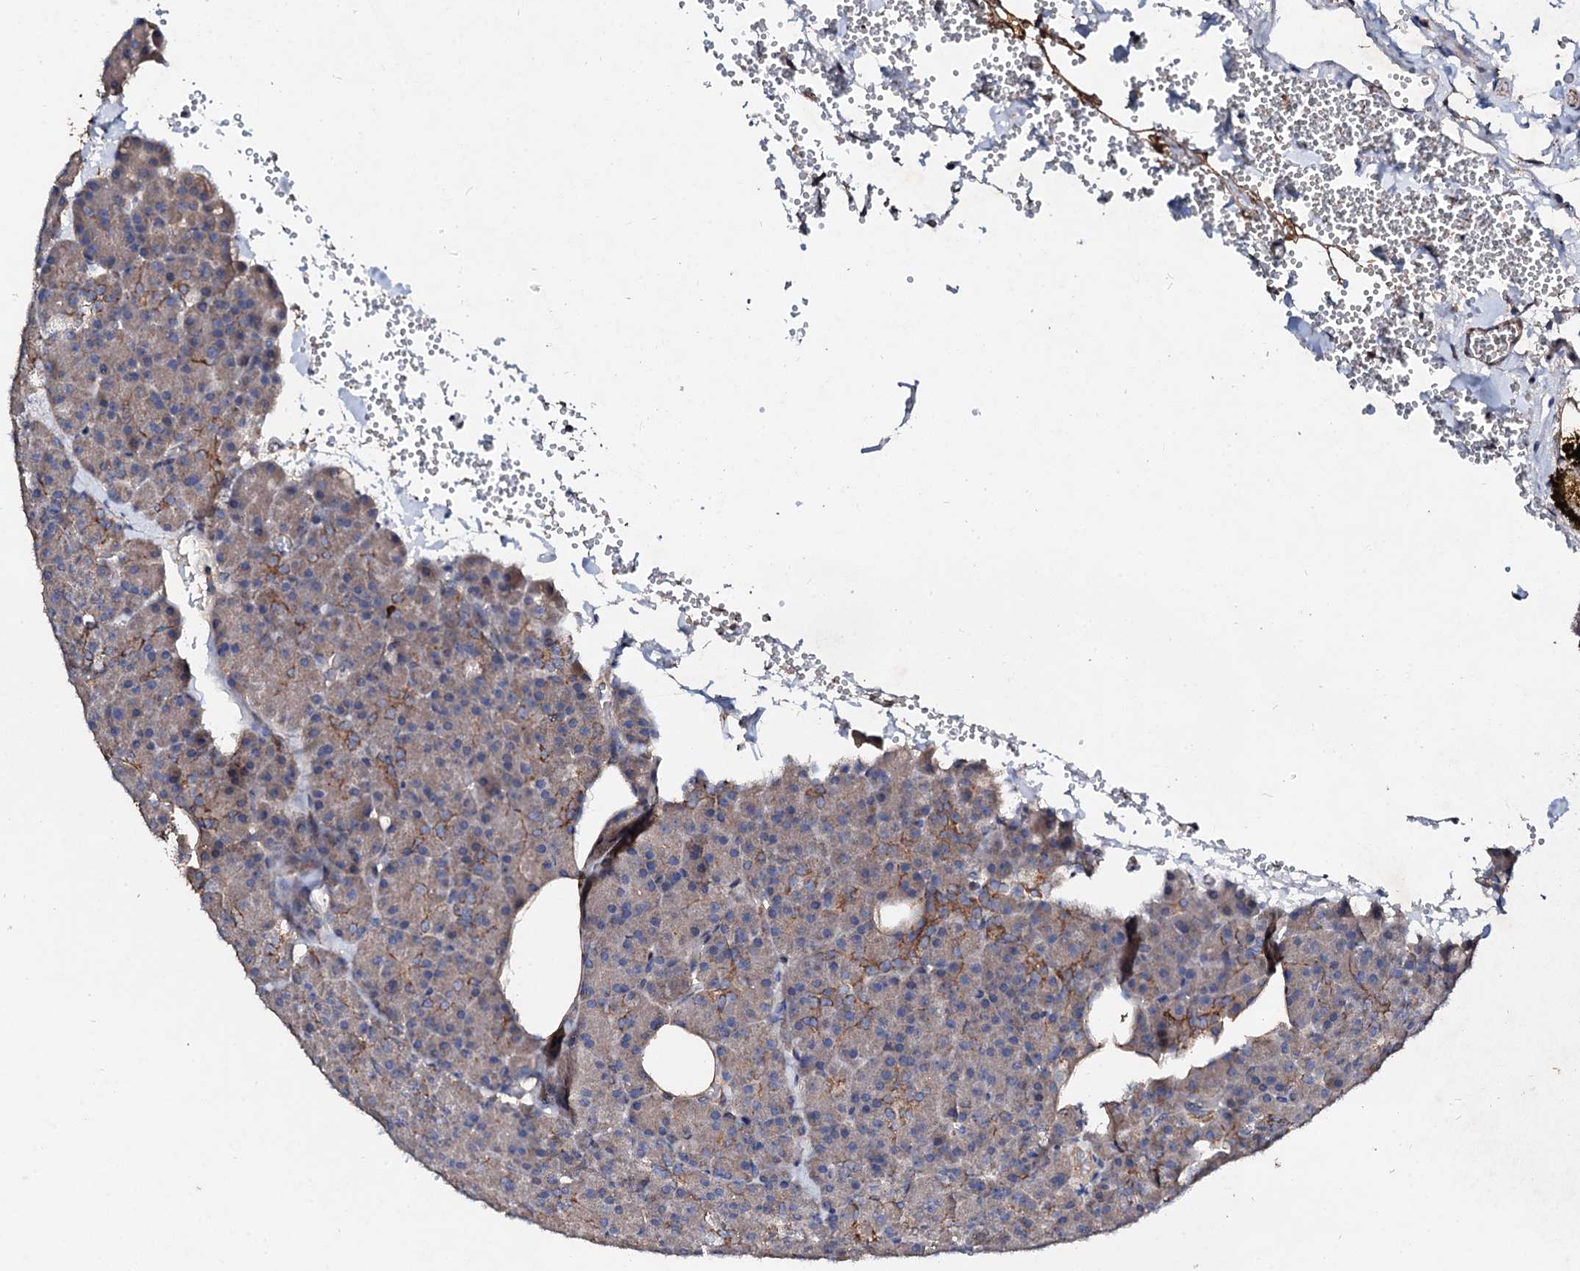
{"staining": {"intensity": "moderate", "quantity": "25%-75%", "location": "cytoplasmic/membranous"}, "tissue": "pancreas", "cell_type": "Exocrine glandular cells", "image_type": "normal", "snomed": [{"axis": "morphology", "description": "Normal tissue, NOS"}, {"axis": "morphology", "description": "Carcinoid, malignant, NOS"}, {"axis": "topography", "description": "Pancreas"}], "caption": "Exocrine glandular cells exhibit medium levels of moderate cytoplasmic/membranous staining in approximately 25%-75% of cells in unremarkable human pancreas. (brown staining indicates protein expression, while blue staining denotes nuclei).", "gene": "FIBIN", "patient": {"sex": "female", "age": 35}}